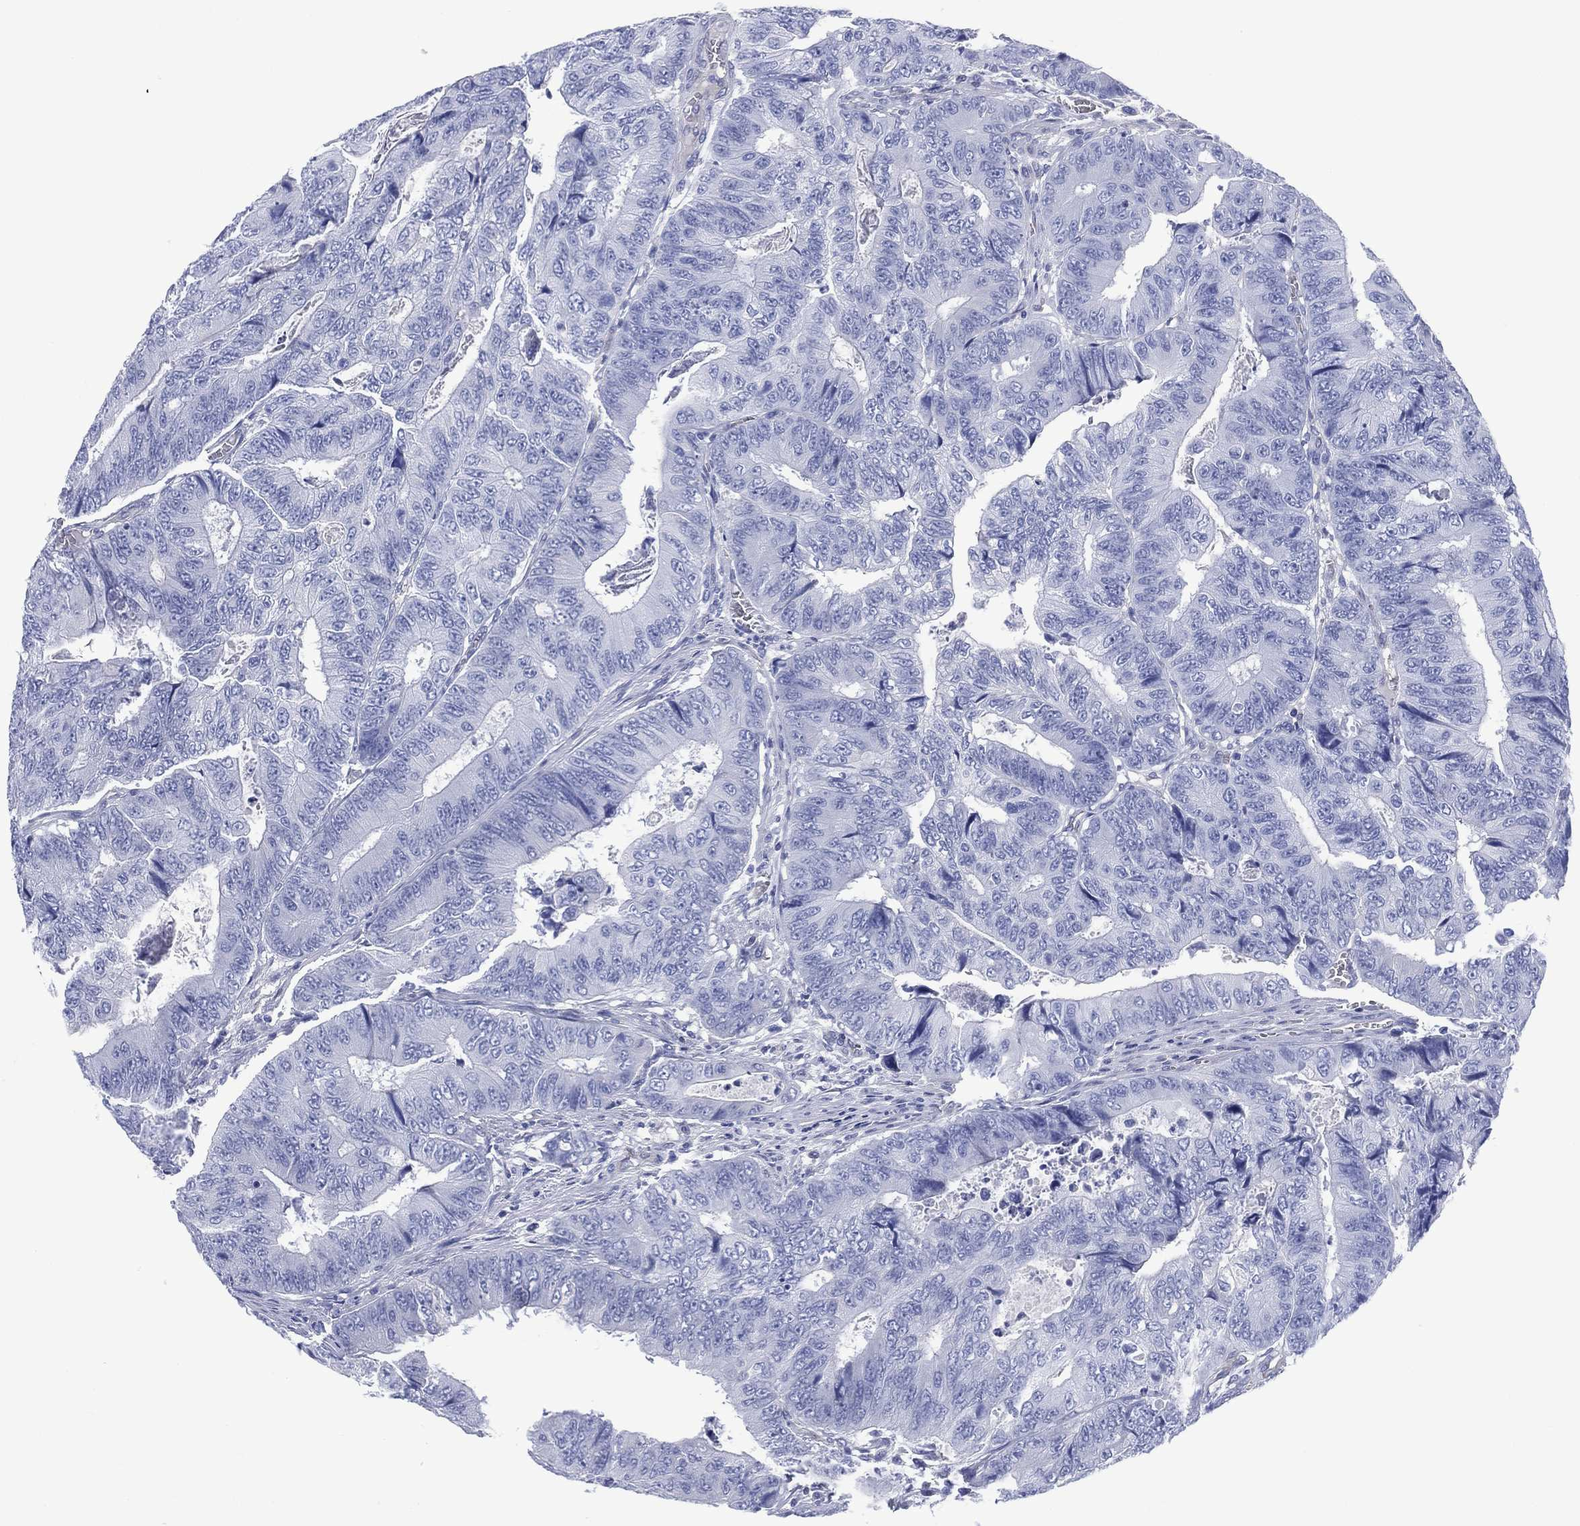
{"staining": {"intensity": "negative", "quantity": "none", "location": "none"}, "tissue": "colorectal cancer", "cell_type": "Tumor cells", "image_type": "cancer", "snomed": [{"axis": "morphology", "description": "Adenocarcinoma, NOS"}, {"axis": "topography", "description": "Colon"}], "caption": "An image of colorectal cancer stained for a protein exhibits no brown staining in tumor cells.", "gene": "DDI1", "patient": {"sex": "female", "age": 48}}